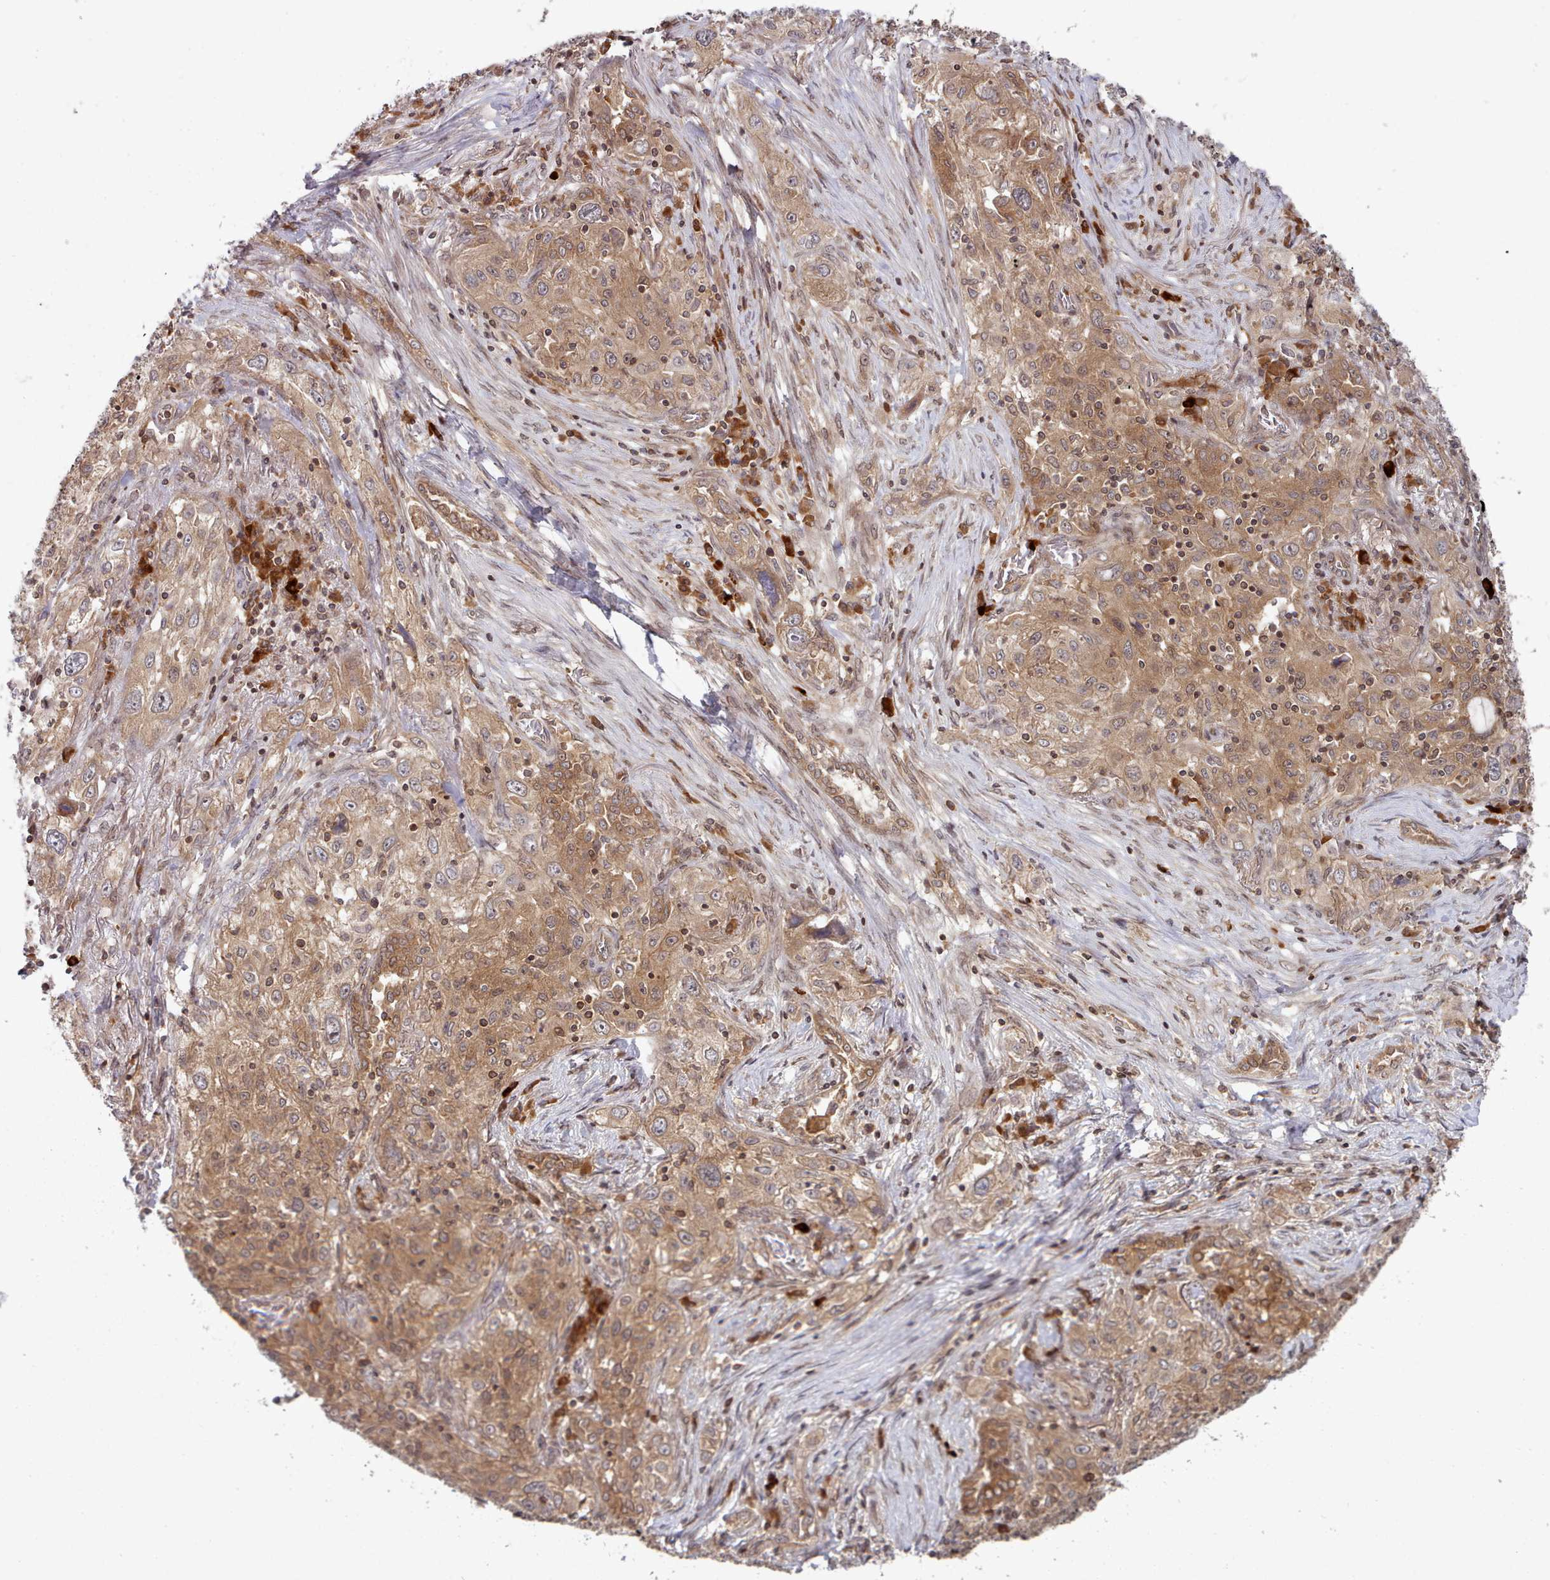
{"staining": {"intensity": "moderate", "quantity": ">75%", "location": "cytoplasmic/membranous,nuclear"}, "tissue": "lung cancer", "cell_type": "Tumor cells", "image_type": "cancer", "snomed": [{"axis": "morphology", "description": "Squamous cell carcinoma, NOS"}, {"axis": "topography", "description": "Lung"}], "caption": "Brown immunohistochemical staining in human lung squamous cell carcinoma displays moderate cytoplasmic/membranous and nuclear positivity in approximately >75% of tumor cells.", "gene": "UBE2G1", "patient": {"sex": "female", "age": 69}}